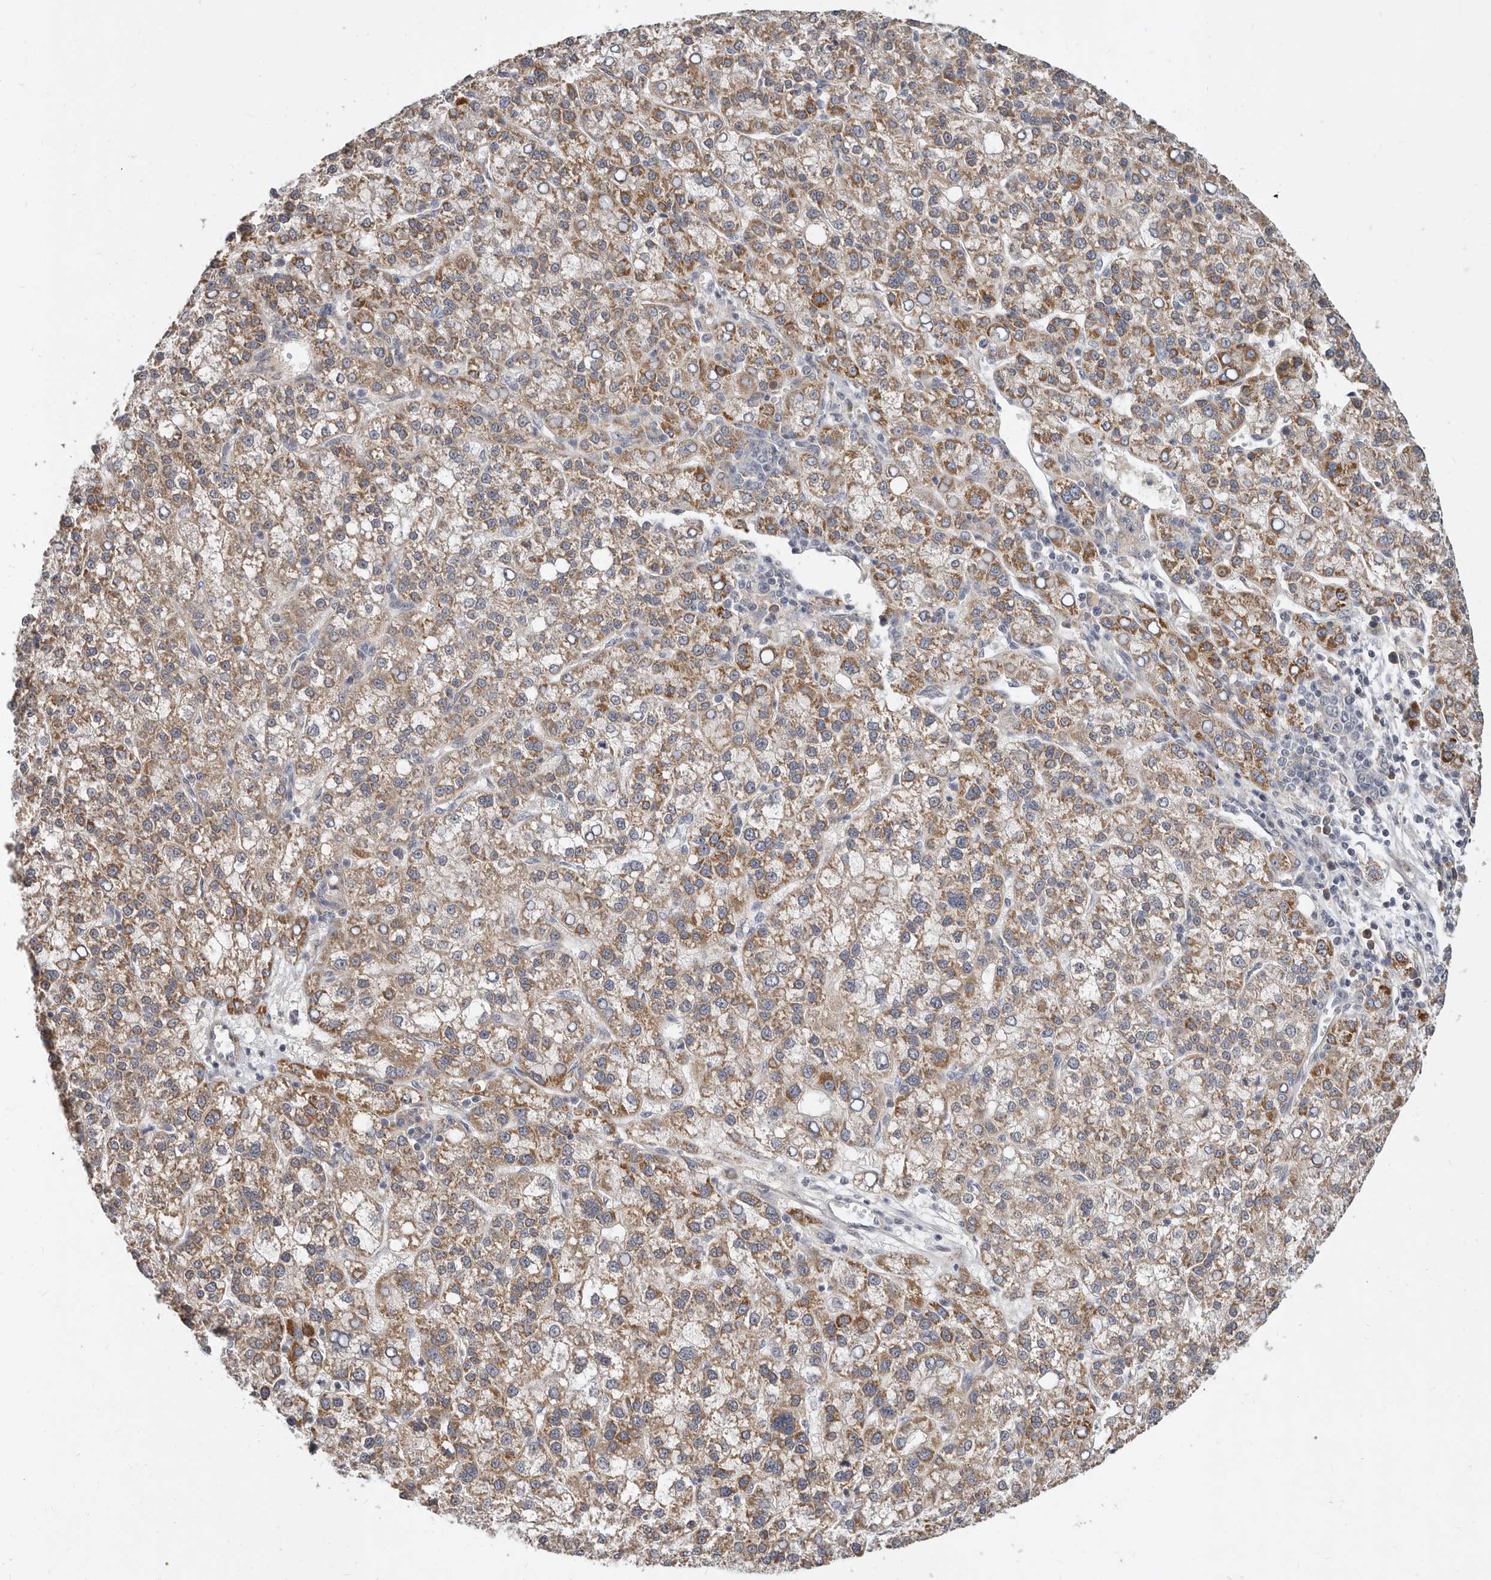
{"staining": {"intensity": "moderate", "quantity": ">75%", "location": "cytoplasmic/membranous"}, "tissue": "liver cancer", "cell_type": "Tumor cells", "image_type": "cancer", "snomed": [{"axis": "morphology", "description": "Carcinoma, Hepatocellular, NOS"}, {"axis": "topography", "description": "Liver"}], "caption": "Tumor cells demonstrate moderate cytoplasmic/membranous positivity in approximately >75% of cells in liver cancer.", "gene": "MICALL2", "patient": {"sex": "female", "age": 58}}